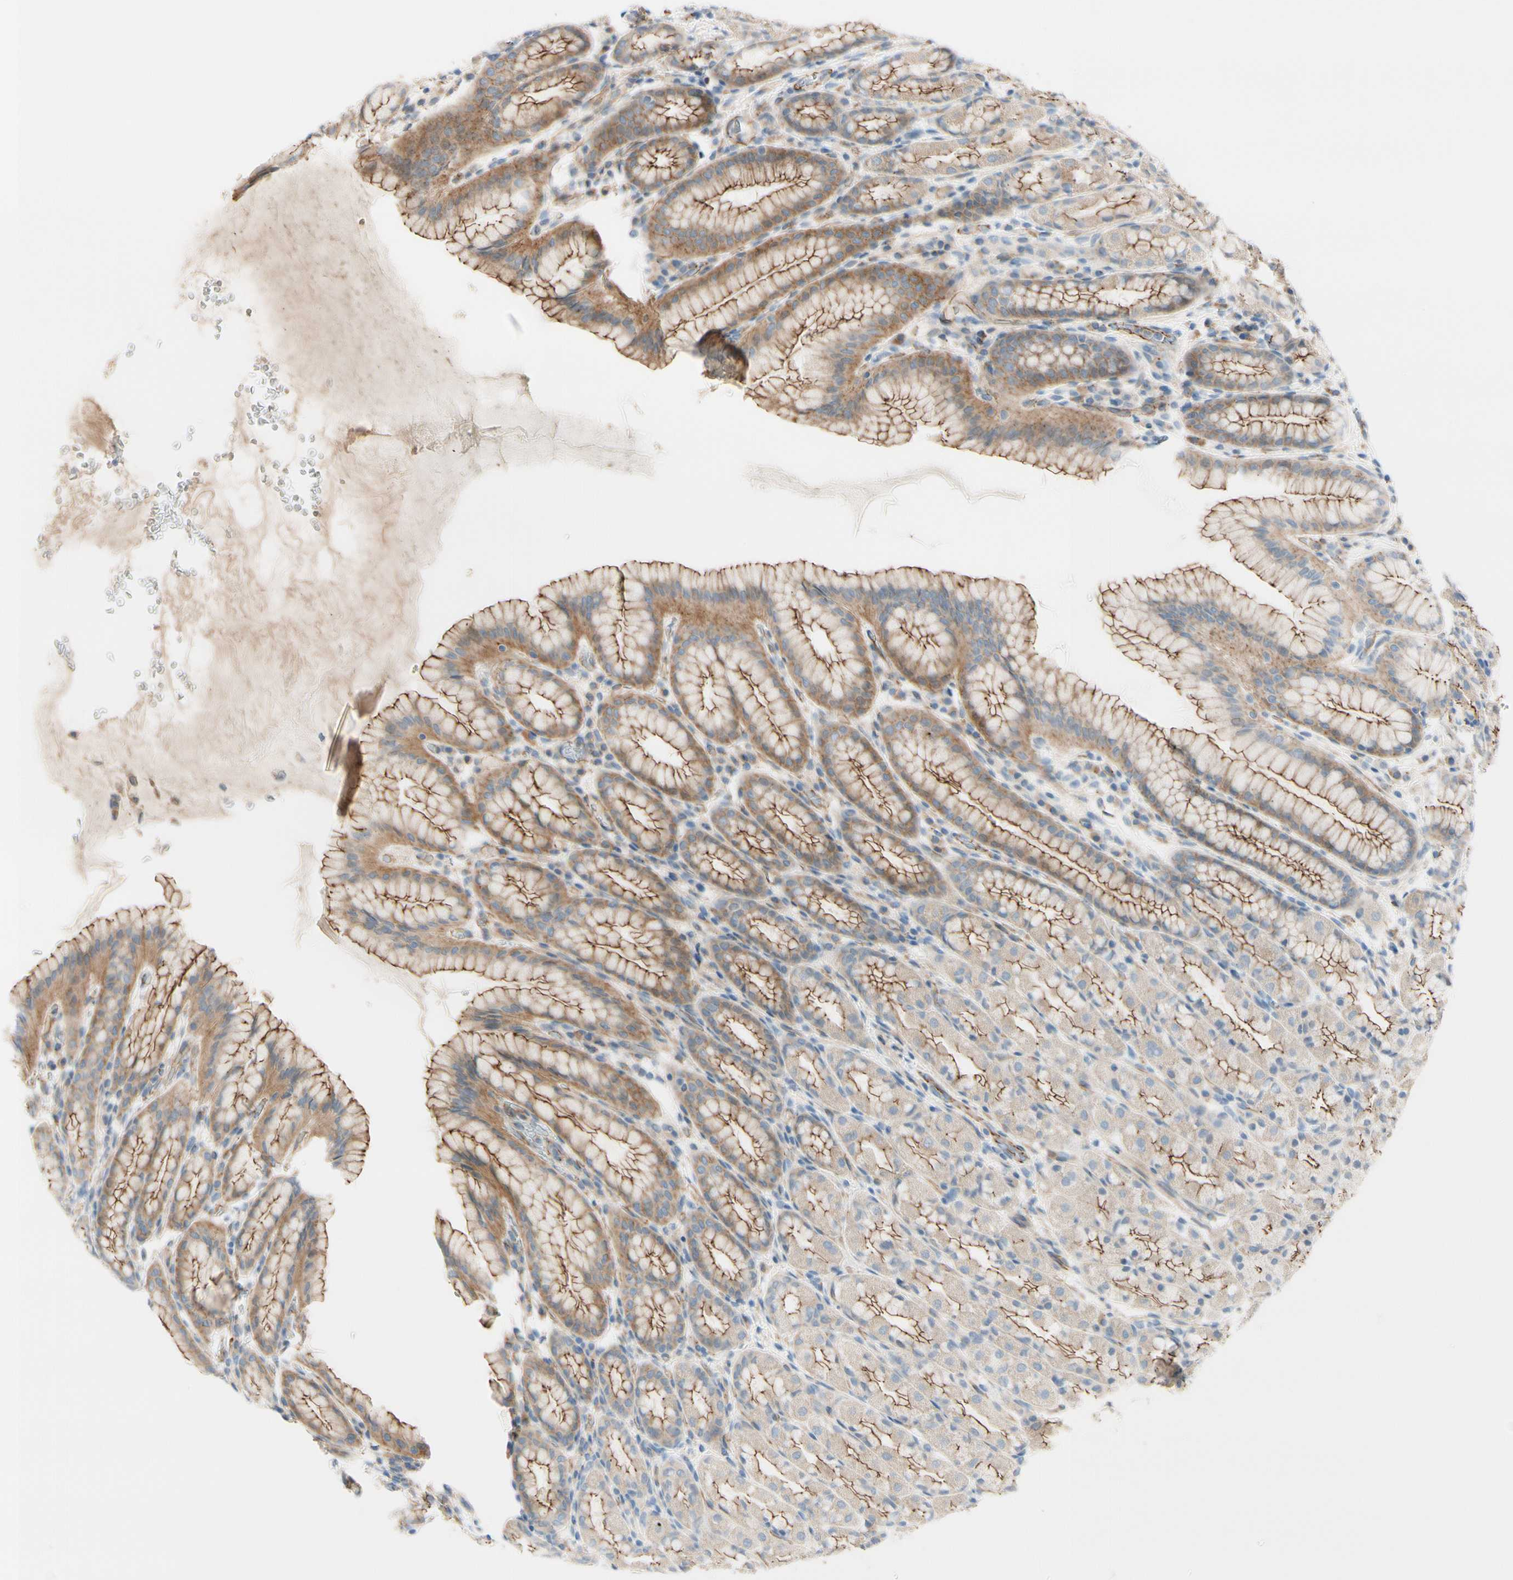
{"staining": {"intensity": "moderate", "quantity": "<25%", "location": "cytoplasmic/membranous"}, "tissue": "stomach", "cell_type": "Glandular cells", "image_type": "normal", "snomed": [{"axis": "morphology", "description": "Normal tissue, NOS"}, {"axis": "topography", "description": "Stomach, upper"}], "caption": "Normal stomach shows moderate cytoplasmic/membranous staining in about <25% of glandular cells.", "gene": "TJP1", "patient": {"sex": "male", "age": 68}}